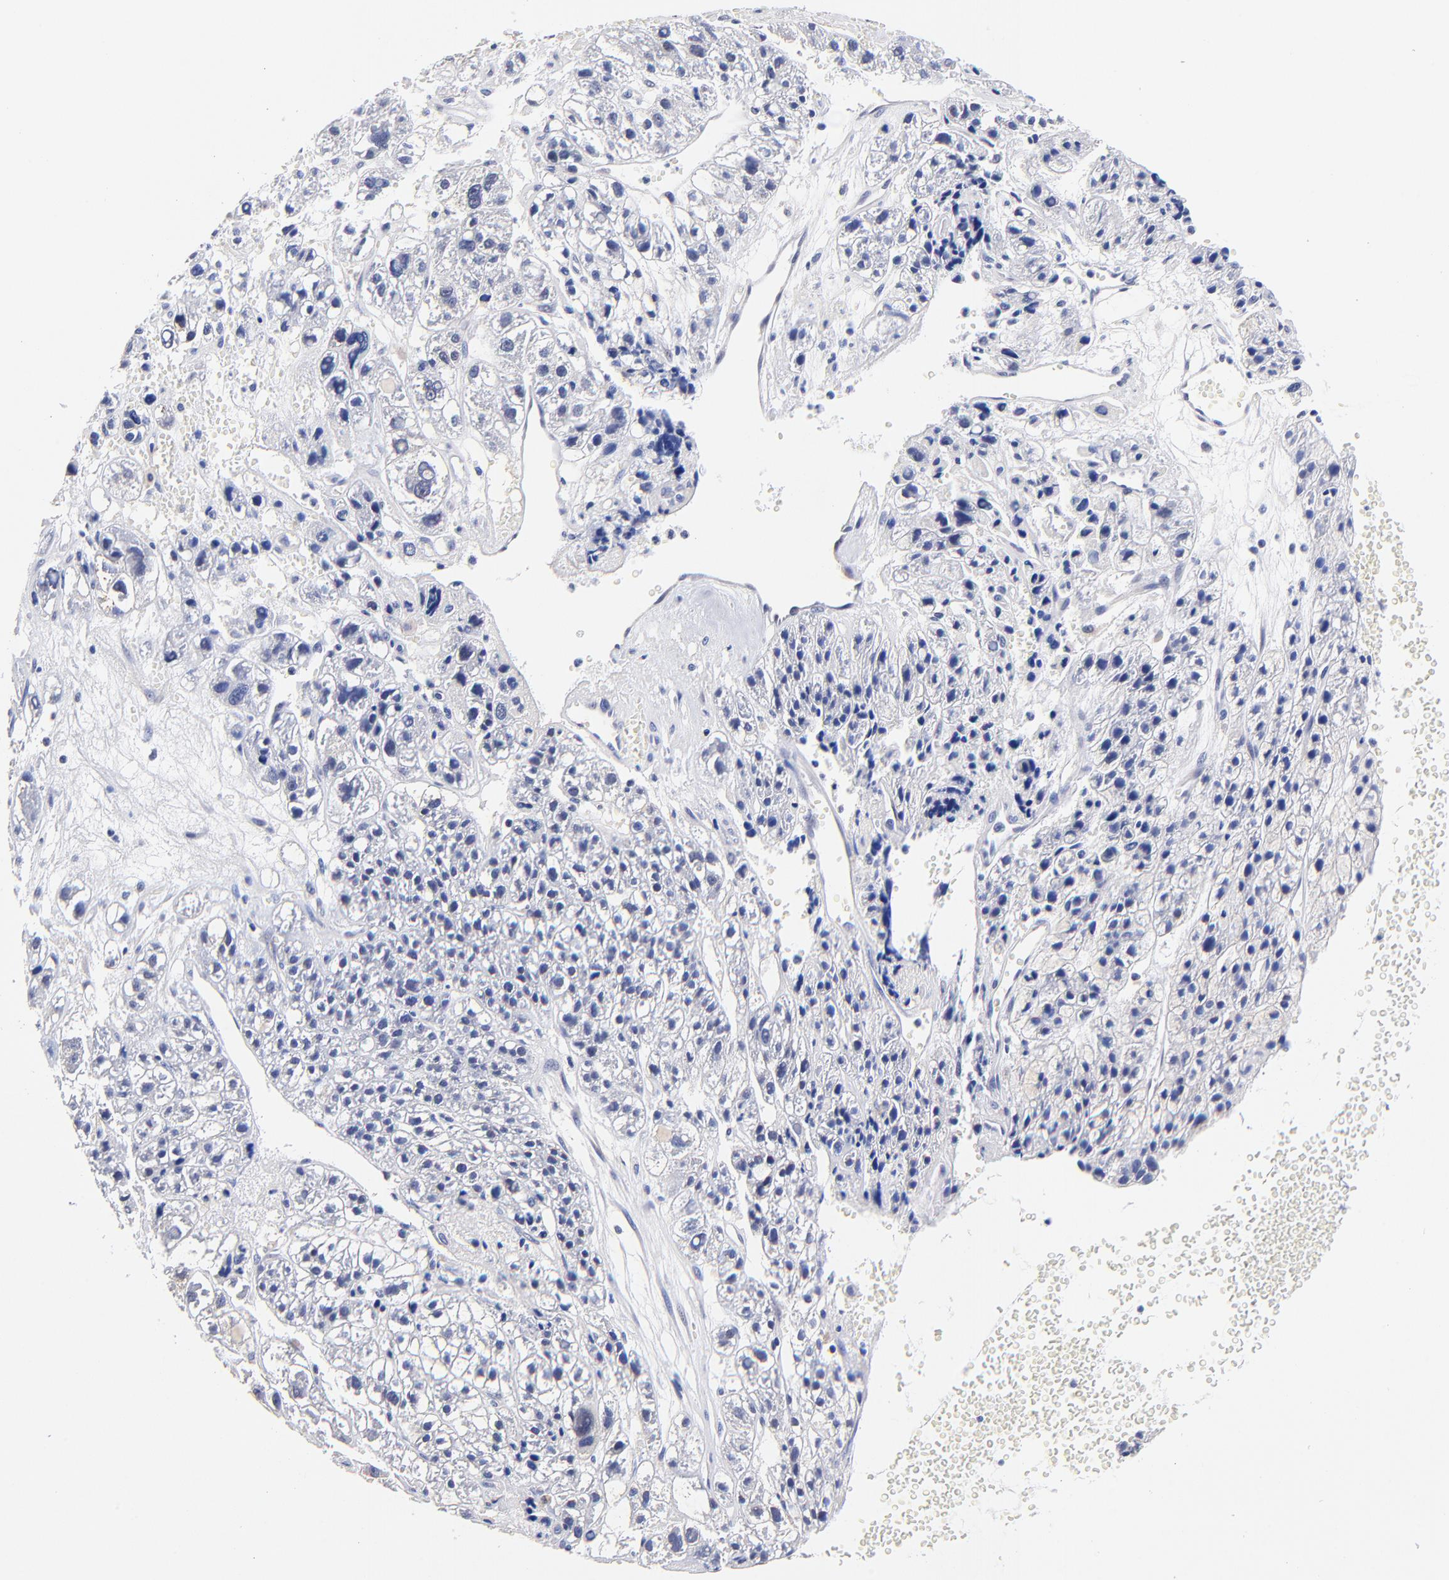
{"staining": {"intensity": "weak", "quantity": "<25%", "location": "cytoplasmic/membranous"}, "tissue": "liver cancer", "cell_type": "Tumor cells", "image_type": "cancer", "snomed": [{"axis": "morphology", "description": "Carcinoma, Hepatocellular, NOS"}, {"axis": "topography", "description": "Liver"}], "caption": "The photomicrograph reveals no significant positivity in tumor cells of liver cancer.", "gene": "ZNF155", "patient": {"sex": "female", "age": 85}}